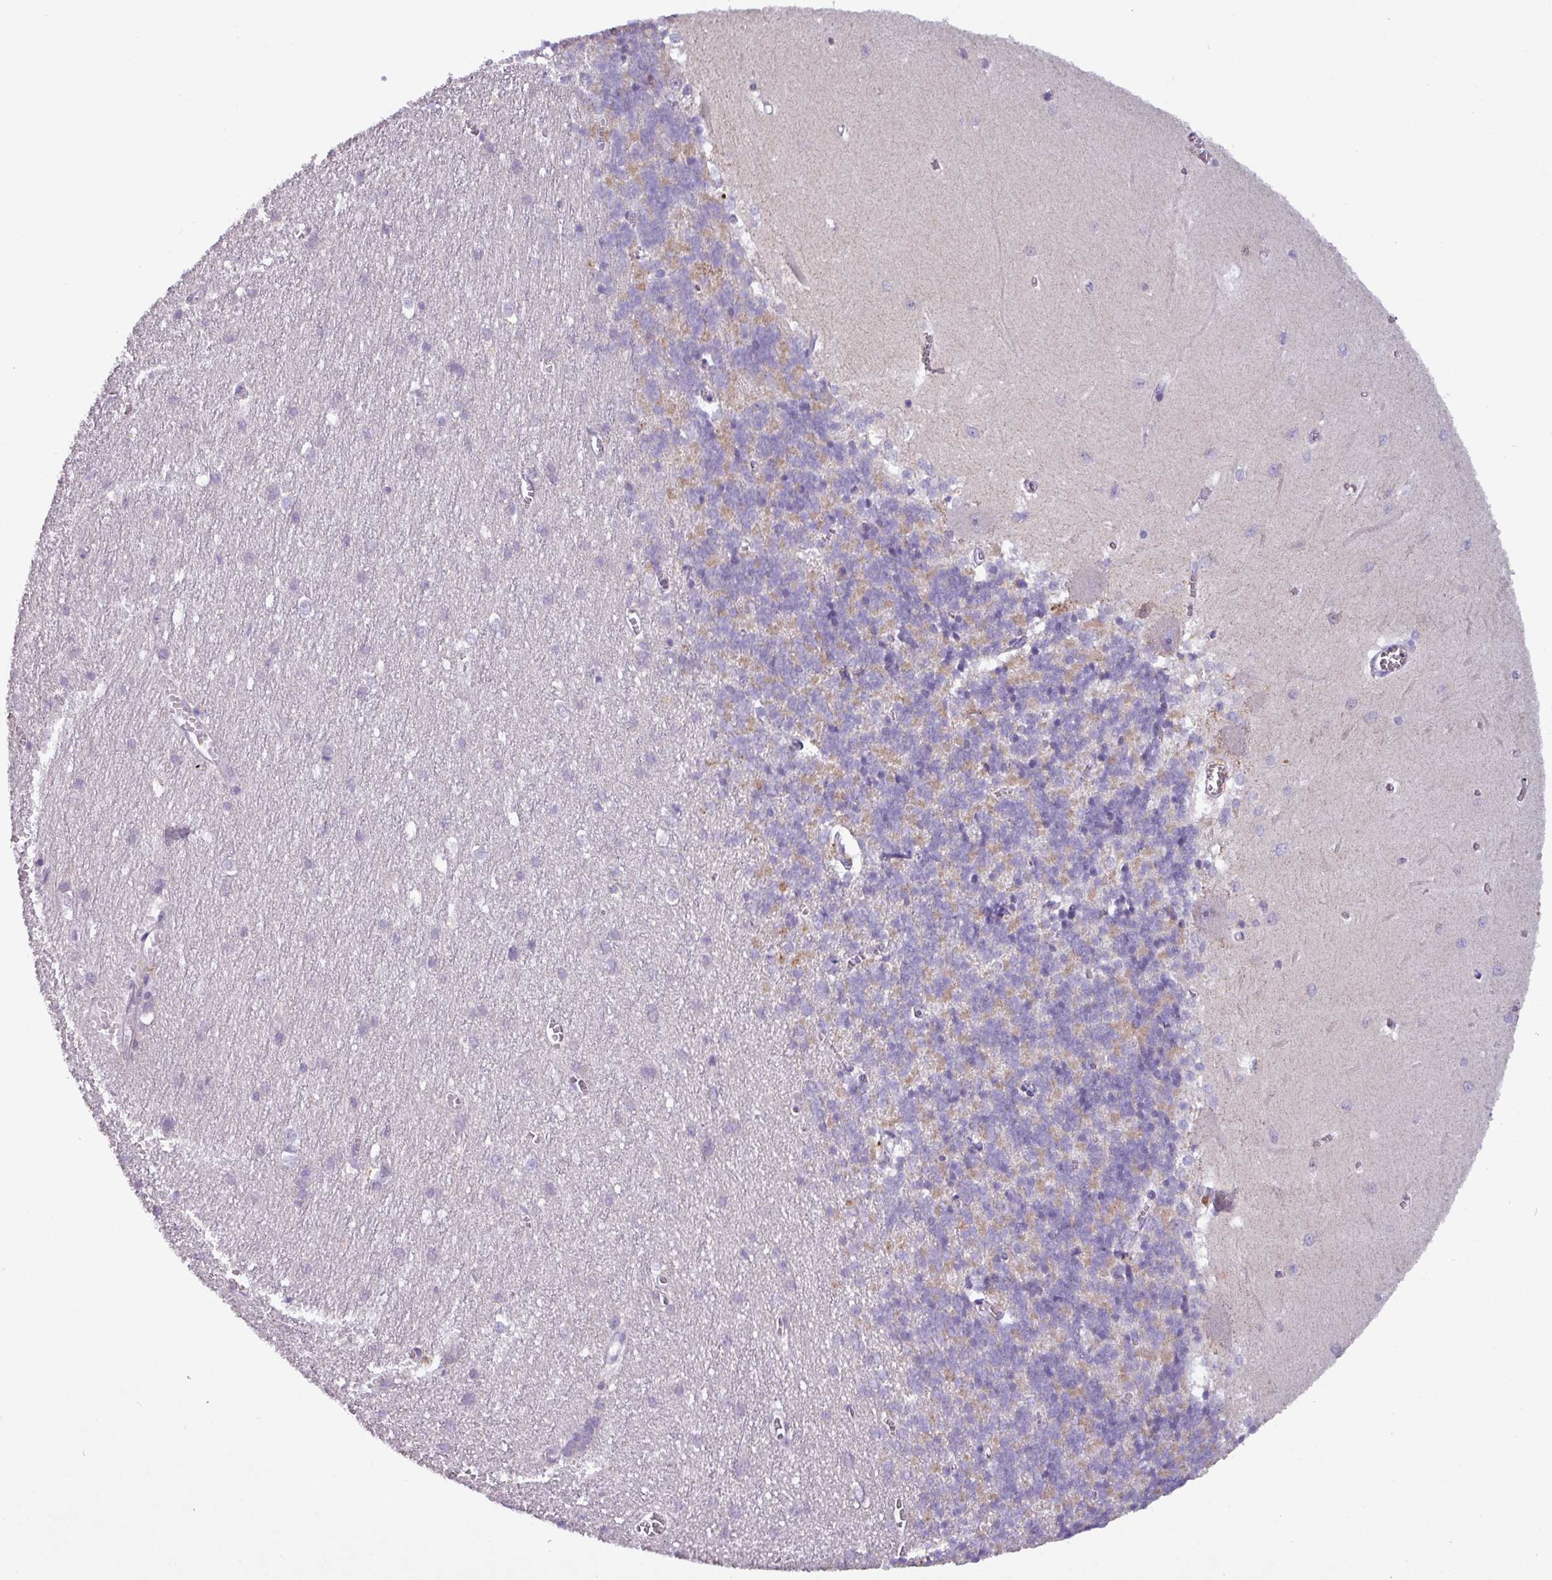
{"staining": {"intensity": "moderate", "quantity": "25%-75%", "location": "cytoplasmic/membranous"}, "tissue": "cerebellum", "cell_type": "Cells in granular layer", "image_type": "normal", "snomed": [{"axis": "morphology", "description": "Normal tissue, NOS"}, {"axis": "topography", "description": "Cerebellum"}], "caption": "Immunohistochemistry (IHC) photomicrograph of unremarkable human cerebellum stained for a protein (brown), which exhibits medium levels of moderate cytoplasmic/membranous expression in about 25%-75% of cells in granular layer.", "gene": "PNMA6A", "patient": {"sex": "male", "age": 37}}